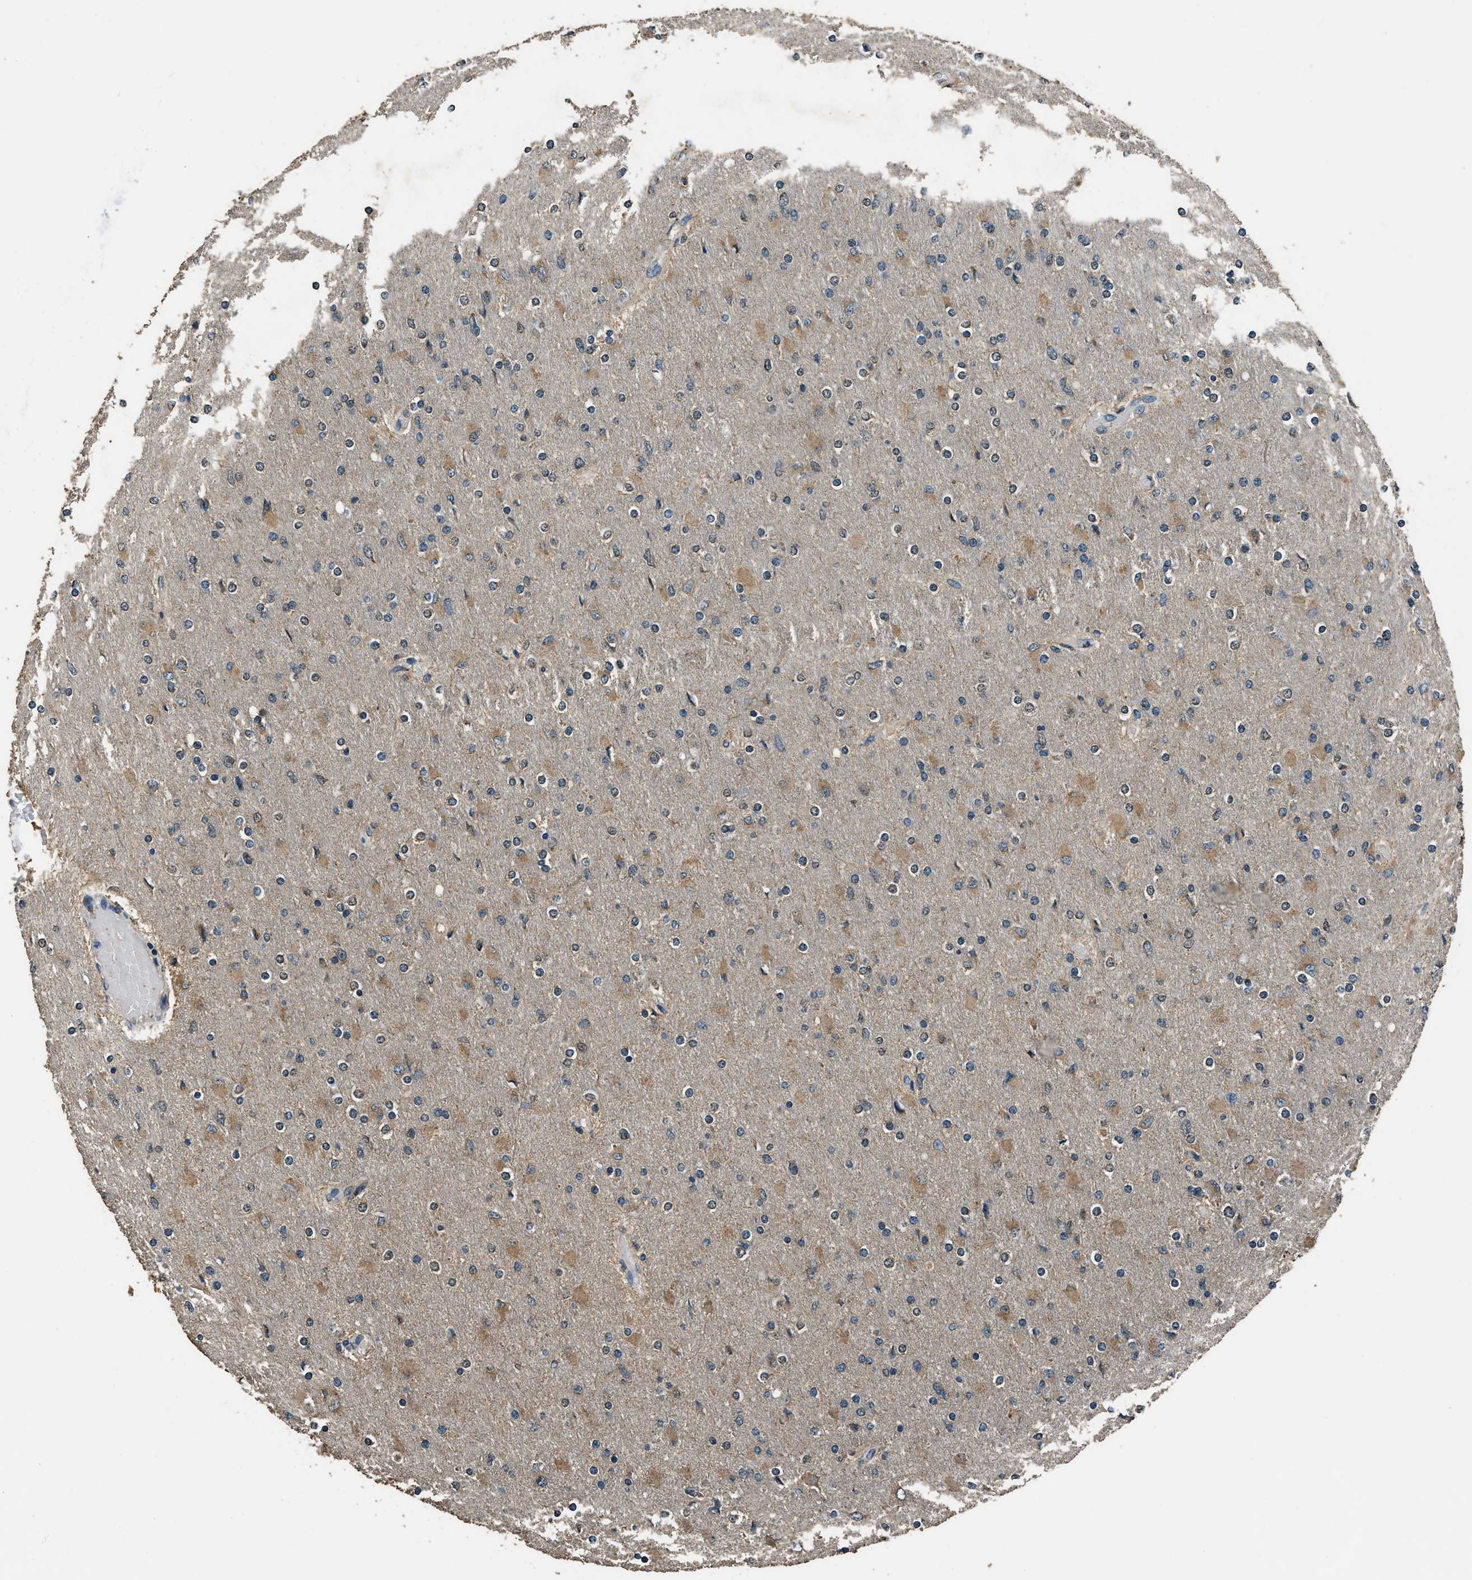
{"staining": {"intensity": "moderate", "quantity": "25%-75%", "location": "cytoplasmic/membranous"}, "tissue": "glioma", "cell_type": "Tumor cells", "image_type": "cancer", "snomed": [{"axis": "morphology", "description": "Glioma, malignant, High grade"}, {"axis": "topography", "description": "Cerebral cortex"}], "caption": "The image shows staining of glioma, revealing moderate cytoplasmic/membranous protein expression (brown color) within tumor cells.", "gene": "SALL3", "patient": {"sex": "female", "age": 36}}